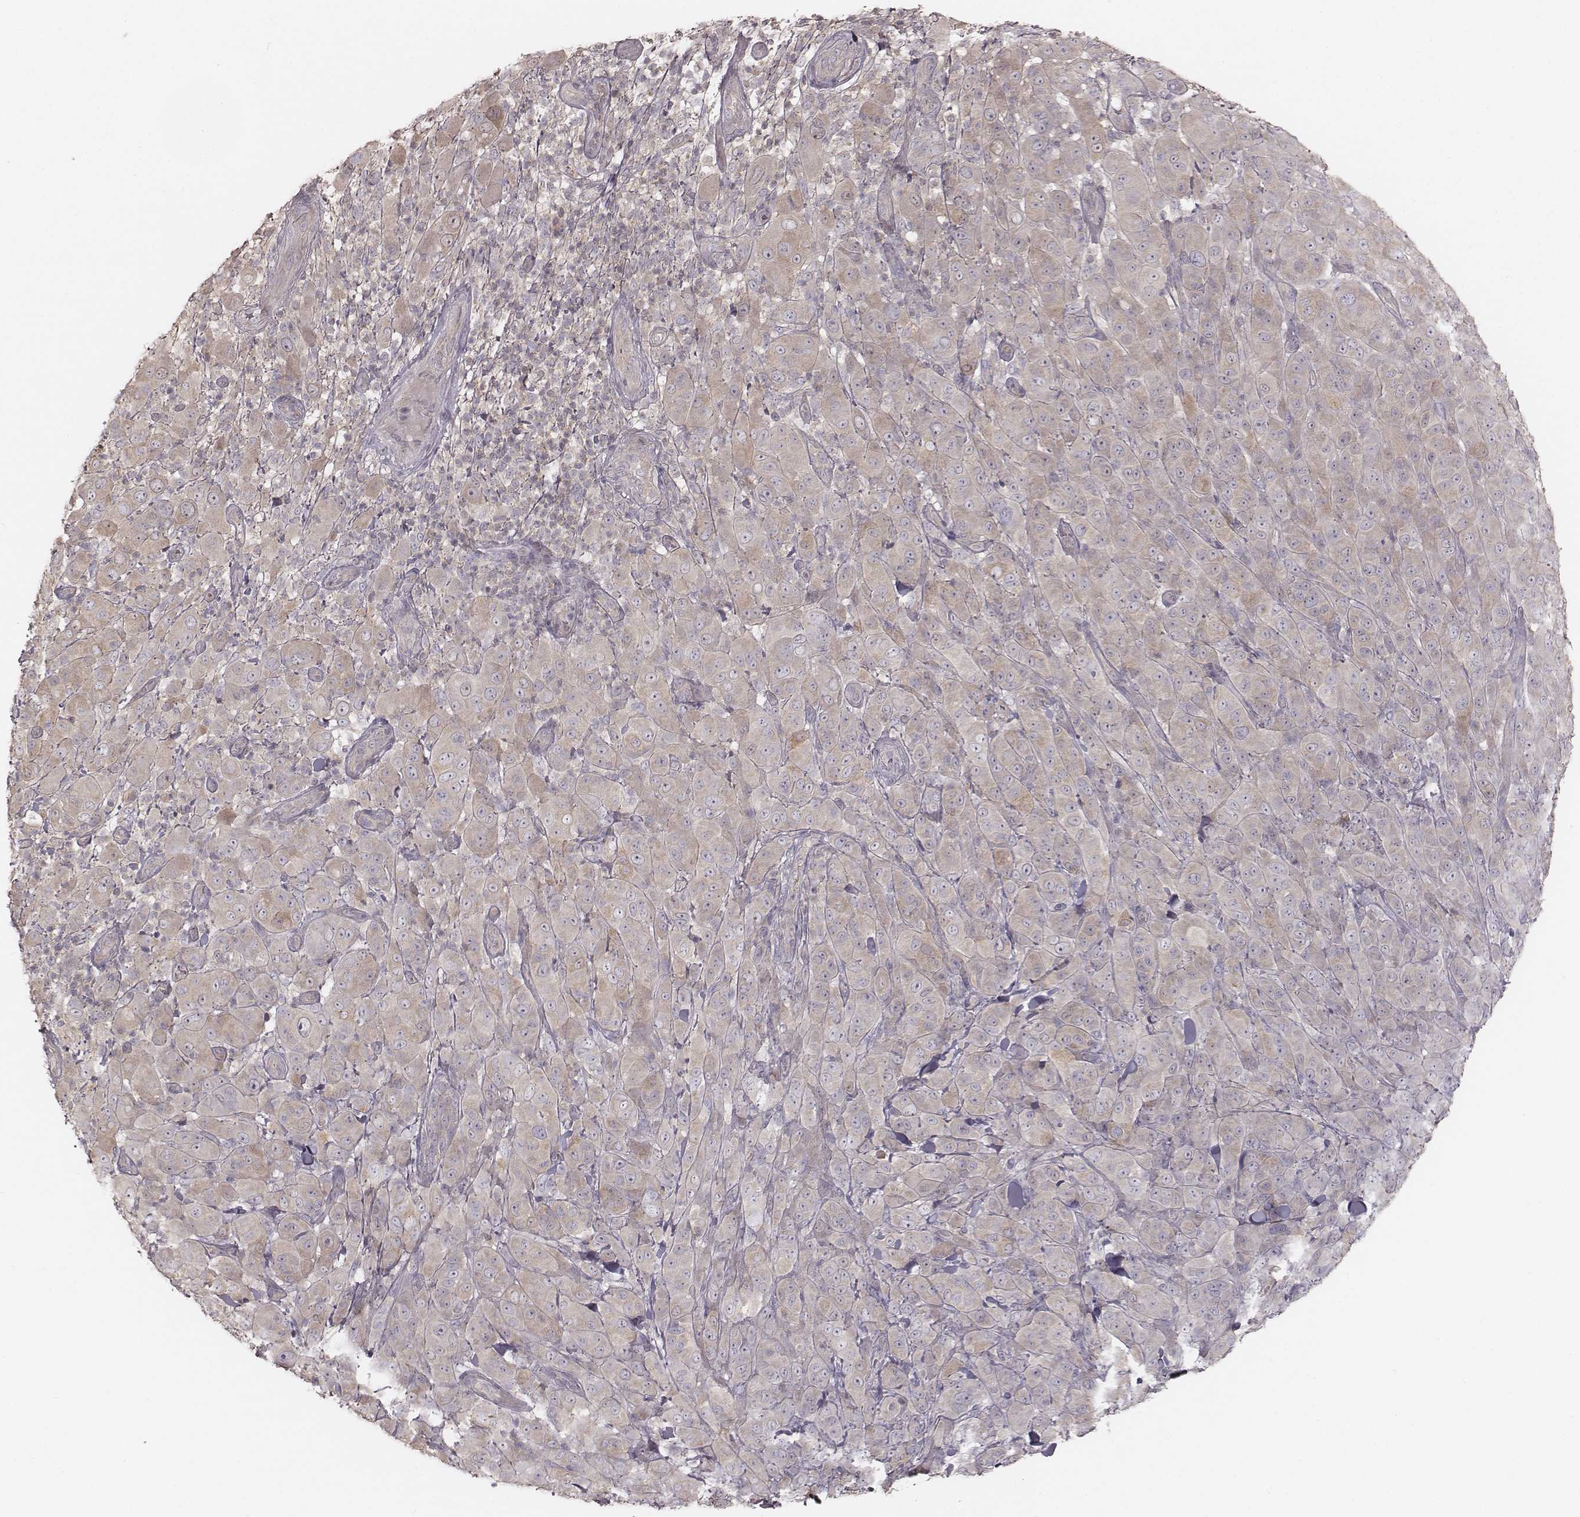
{"staining": {"intensity": "weak", "quantity": ">75%", "location": "cytoplasmic/membranous"}, "tissue": "melanoma", "cell_type": "Tumor cells", "image_type": "cancer", "snomed": [{"axis": "morphology", "description": "Malignant melanoma, NOS"}, {"axis": "topography", "description": "Skin"}], "caption": "DAB (3,3'-diaminobenzidine) immunohistochemical staining of melanoma reveals weak cytoplasmic/membranous protein expression in approximately >75% of tumor cells.", "gene": "TDRD5", "patient": {"sex": "female", "age": 87}}